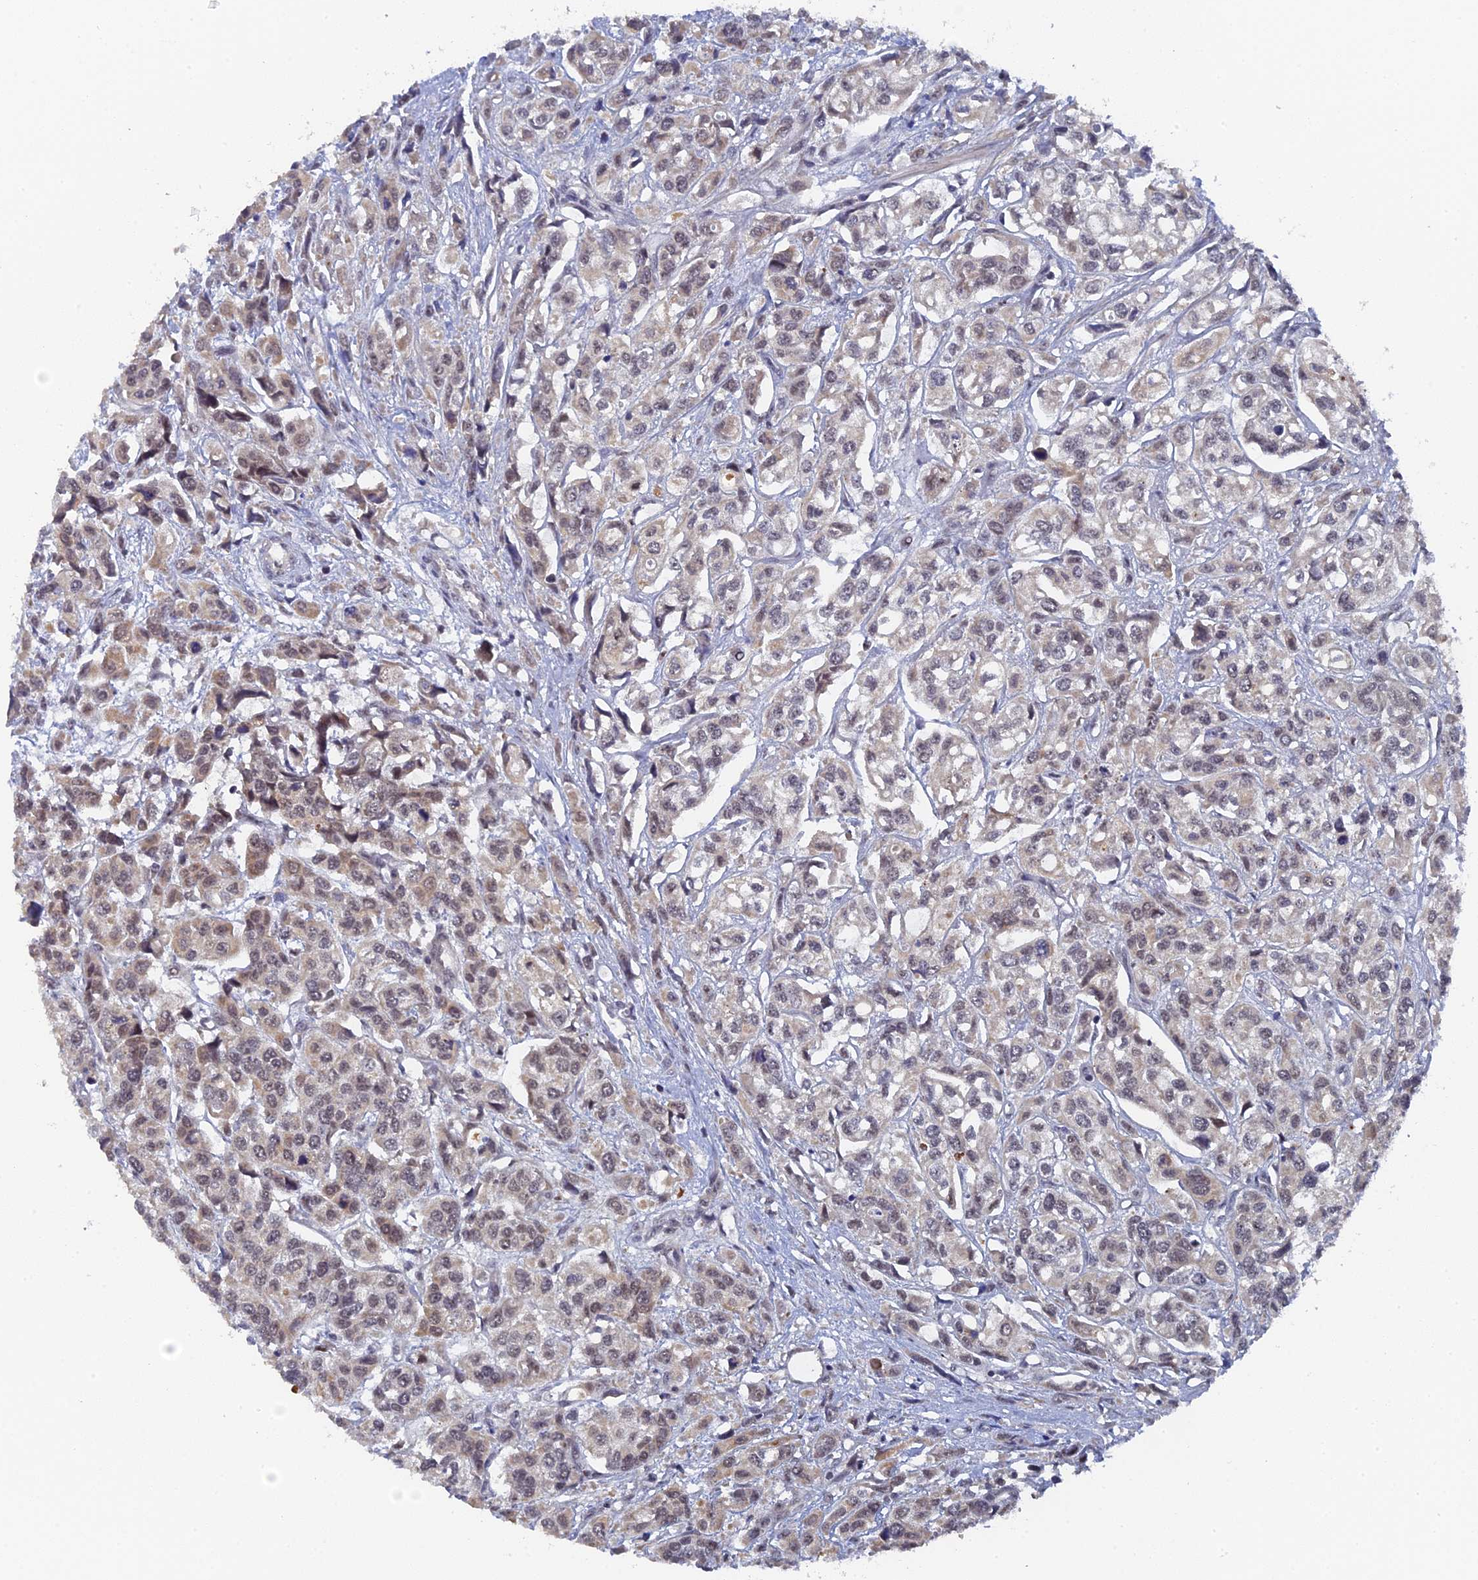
{"staining": {"intensity": "weak", "quantity": "25%-75%", "location": "cytoplasmic/membranous,nuclear"}, "tissue": "urothelial cancer", "cell_type": "Tumor cells", "image_type": "cancer", "snomed": [{"axis": "morphology", "description": "Urothelial carcinoma, High grade"}, {"axis": "topography", "description": "Urinary bladder"}], "caption": "Urothelial cancer stained for a protein (brown) exhibits weak cytoplasmic/membranous and nuclear positive staining in approximately 25%-75% of tumor cells.", "gene": "MIGA2", "patient": {"sex": "male", "age": 67}}